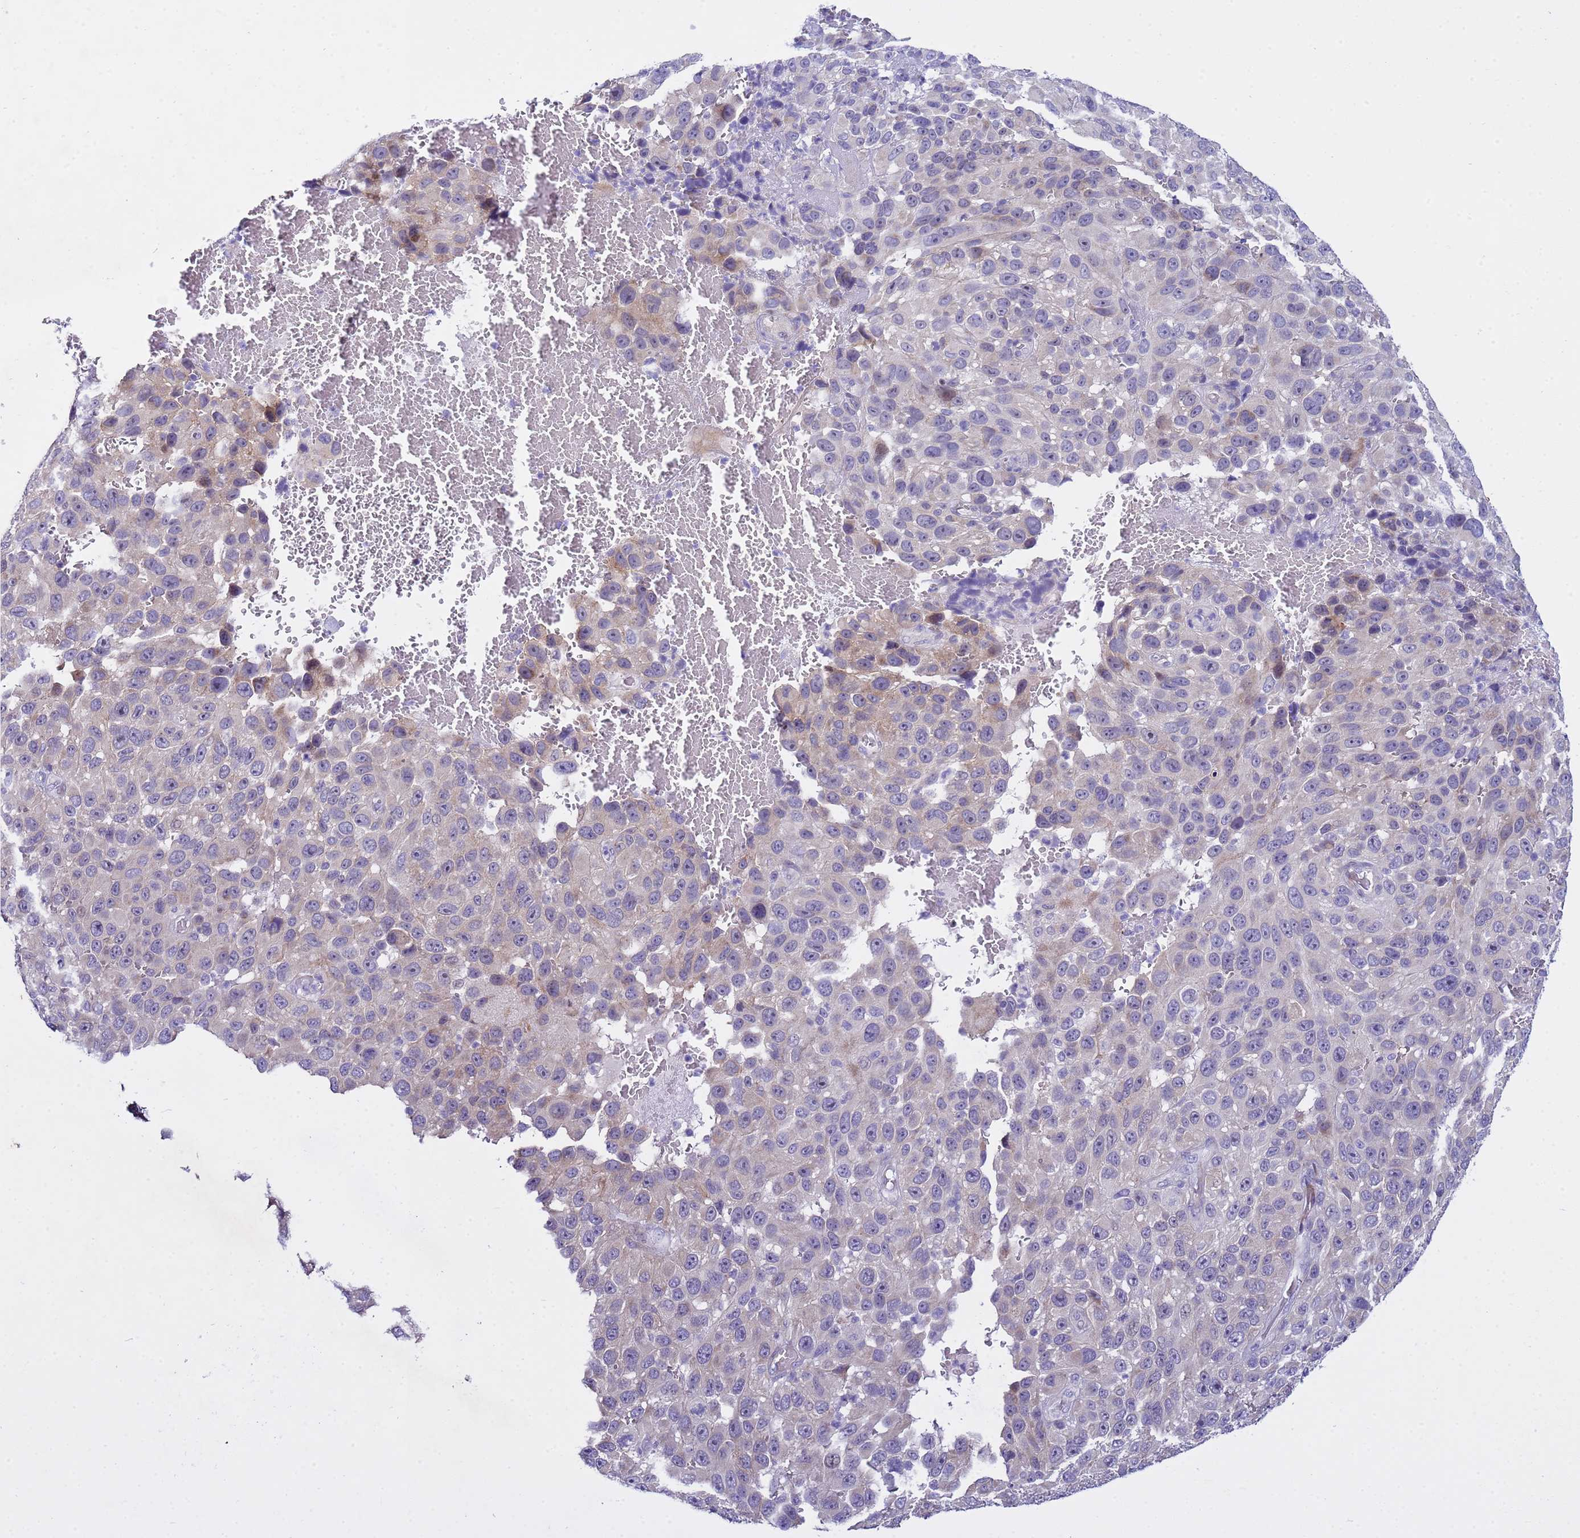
{"staining": {"intensity": "weak", "quantity": "<25%", "location": "cytoplasmic/membranous"}, "tissue": "melanoma", "cell_type": "Tumor cells", "image_type": "cancer", "snomed": [{"axis": "morphology", "description": "Malignant melanoma, NOS"}, {"axis": "topography", "description": "Skin"}], "caption": "The IHC image has no significant staining in tumor cells of melanoma tissue.", "gene": "IGSF11", "patient": {"sex": "female", "age": 96}}